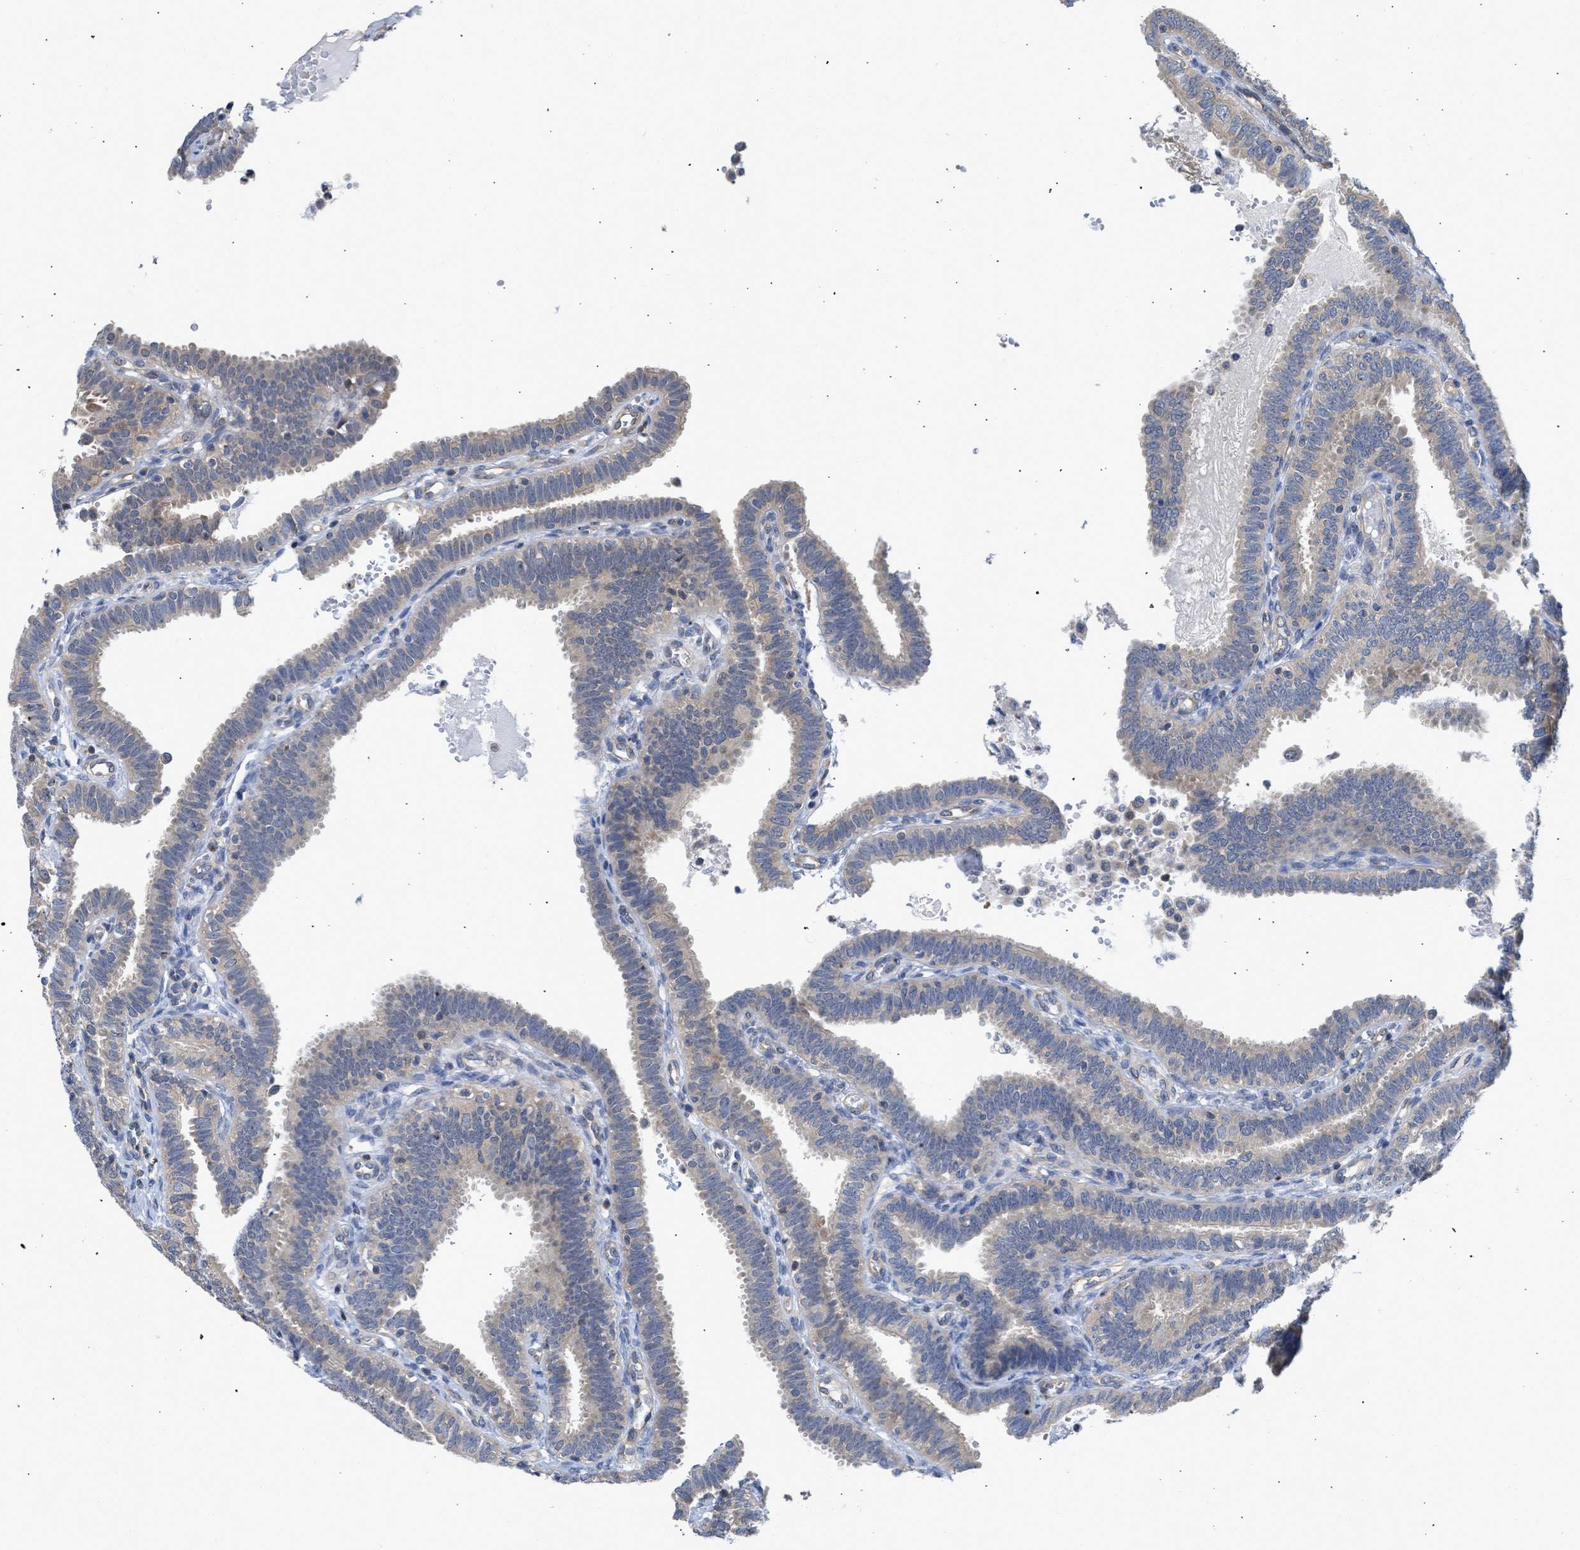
{"staining": {"intensity": "moderate", "quantity": "25%-75%", "location": "cytoplasmic/membranous"}, "tissue": "fallopian tube", "cell_type": "Glandular cells", "image_type": "normal", "snomed": [{"axis": "morphology", "description": "Normal tissue, NOS"}, {"axis": "topography", "description": "Fallopian tube"}, {"axis": "topography", "description": "Placenta"}], "caption": "The micrograph shows a brown stain indicating the presence of a protein in the cytoplasmic/membranous of glandular cells in fallopian tube. (Brightfield microscopy of DAB IHC at high magnification).", "gene": "MAP2K3", "patient": {"sex": "female", "age": 34}}